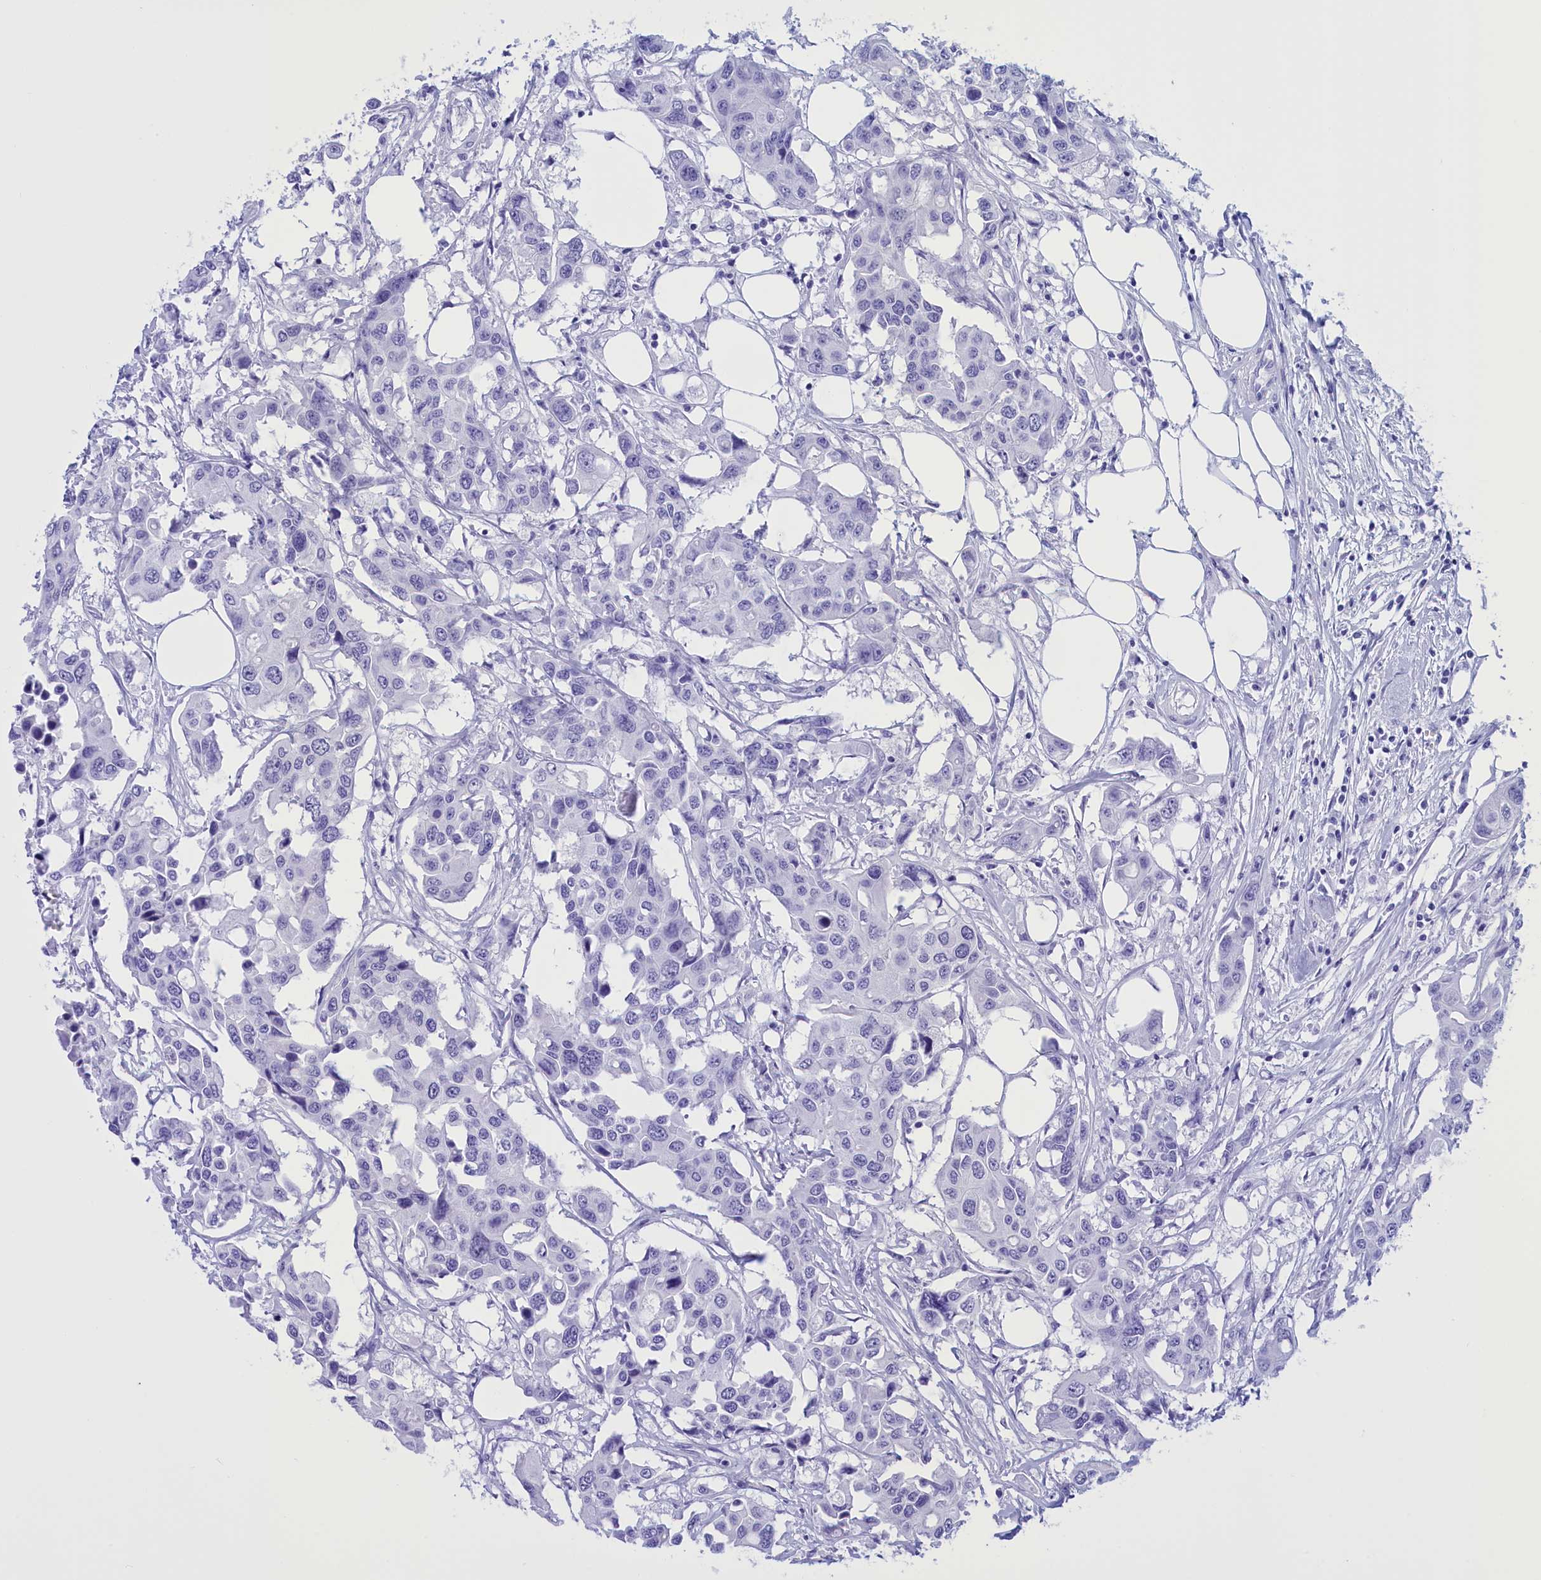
{"staining": {"intensity": "negative", "quantity": "none", "location": "none"}, "tissue": "colorectal cancer", "cell_type": "Tumor cells", "image_type": "cancer", "snomed": [{"axis": "morphology", "description": "Adenocarcinoma, NOS"}, {"axis": "topography", "description": "Colon"}], "caption": "Image shows no protein expression in tumor cells of colorectal cancer tissue. (DAB immunohistochemistry (IHC), high magnification).", "gene": "BRI3", "patient": {"sex": "male", "age": 77}}